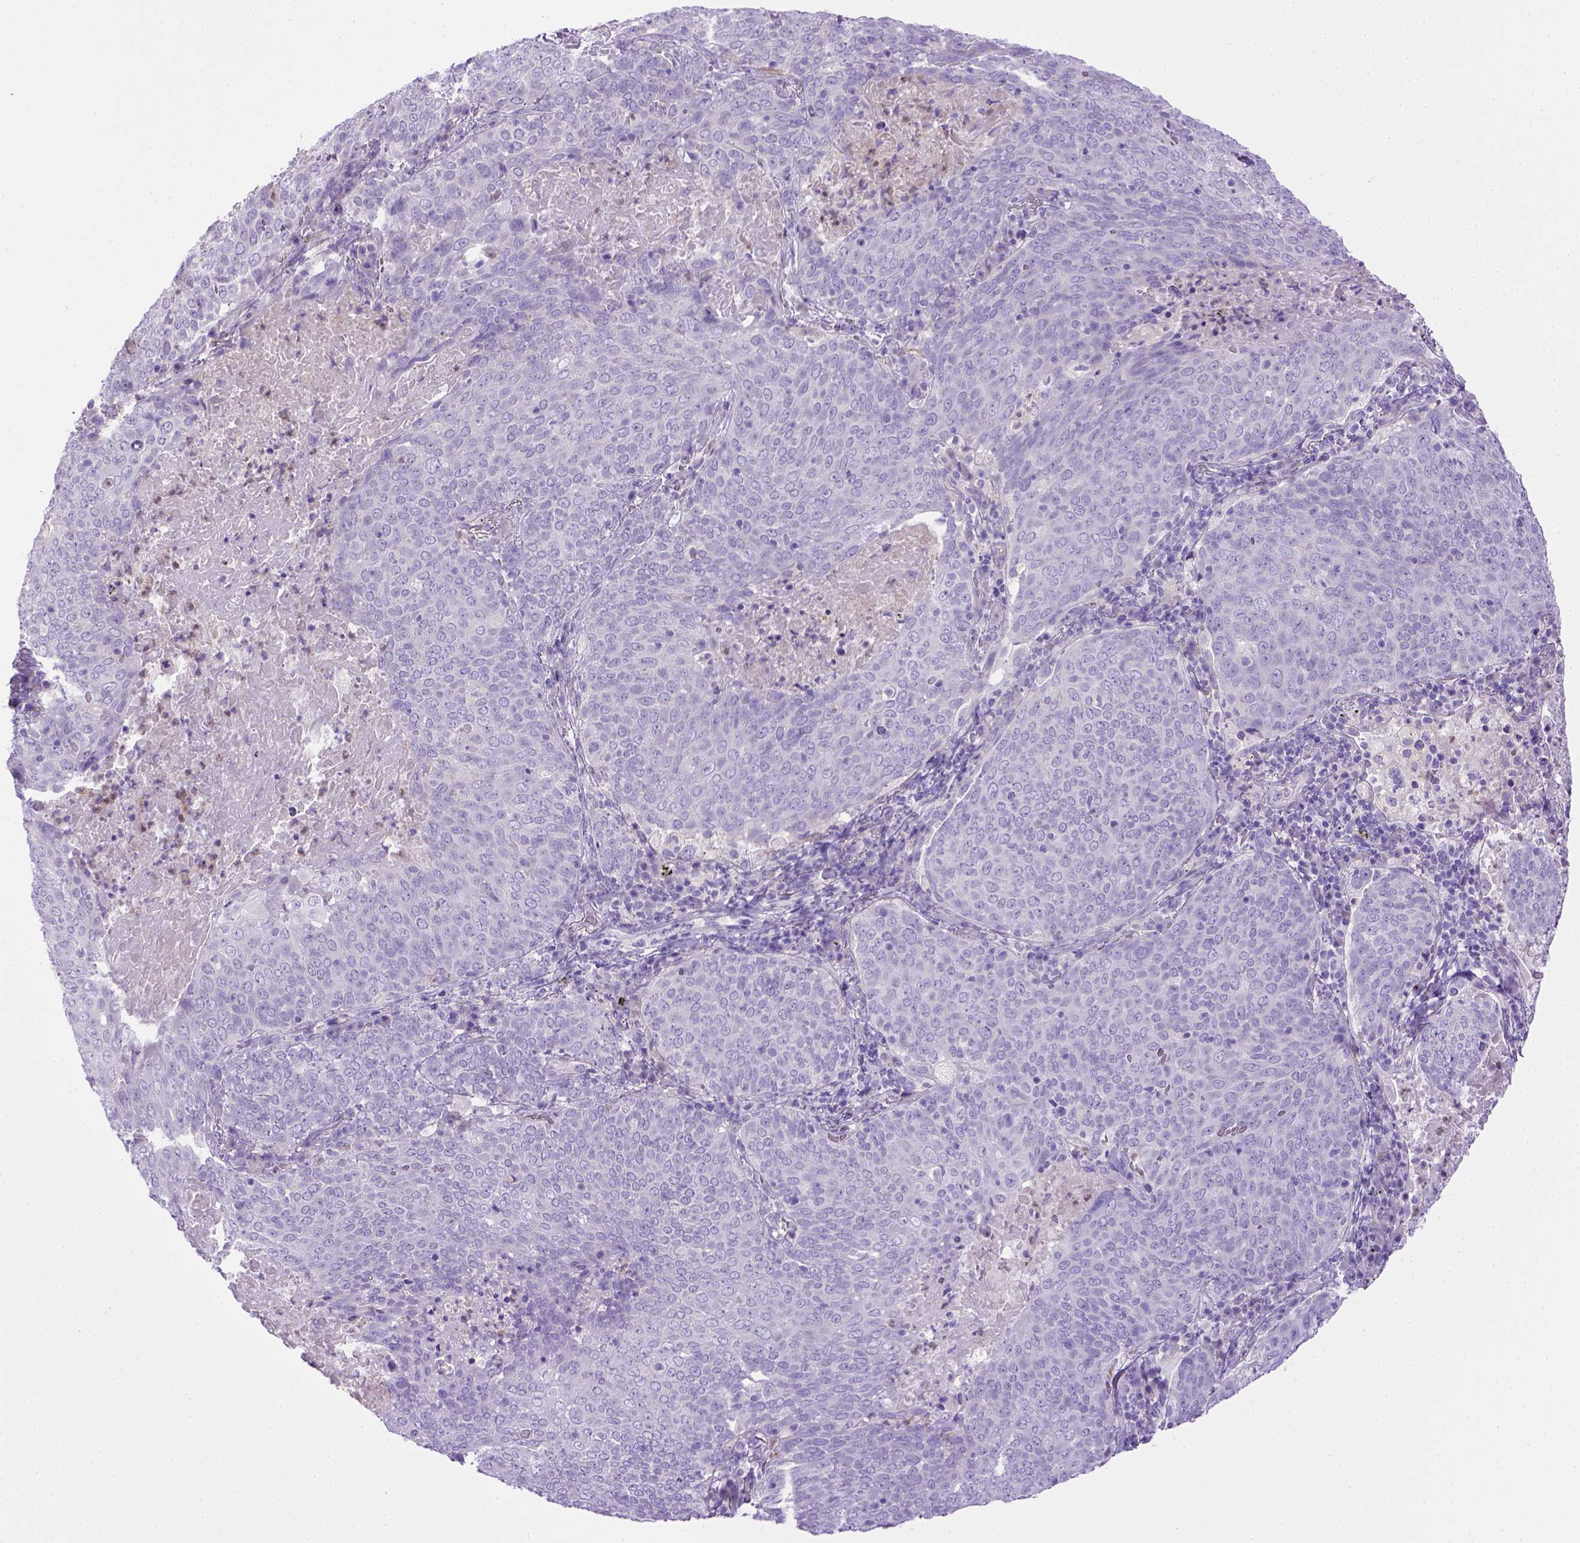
{"staining": {"intensity": "negative", "quantity": "none", "location": "none"}, "tissue": "lung cancer", "cell_type": "Tumor cells", "image_type": "cancer", "snomed": [{"axis": "morphology", "description": "Squamous cell carcinoma, NOS"}, {"axis": "topography", "description": "Lung"}], "caption": "Protein analysis of lung squamous cell carcinoma exhibits no significant staining in tumor cells.", "gene": "BAAT", "patient": {"sex": "male", "age": 82}}